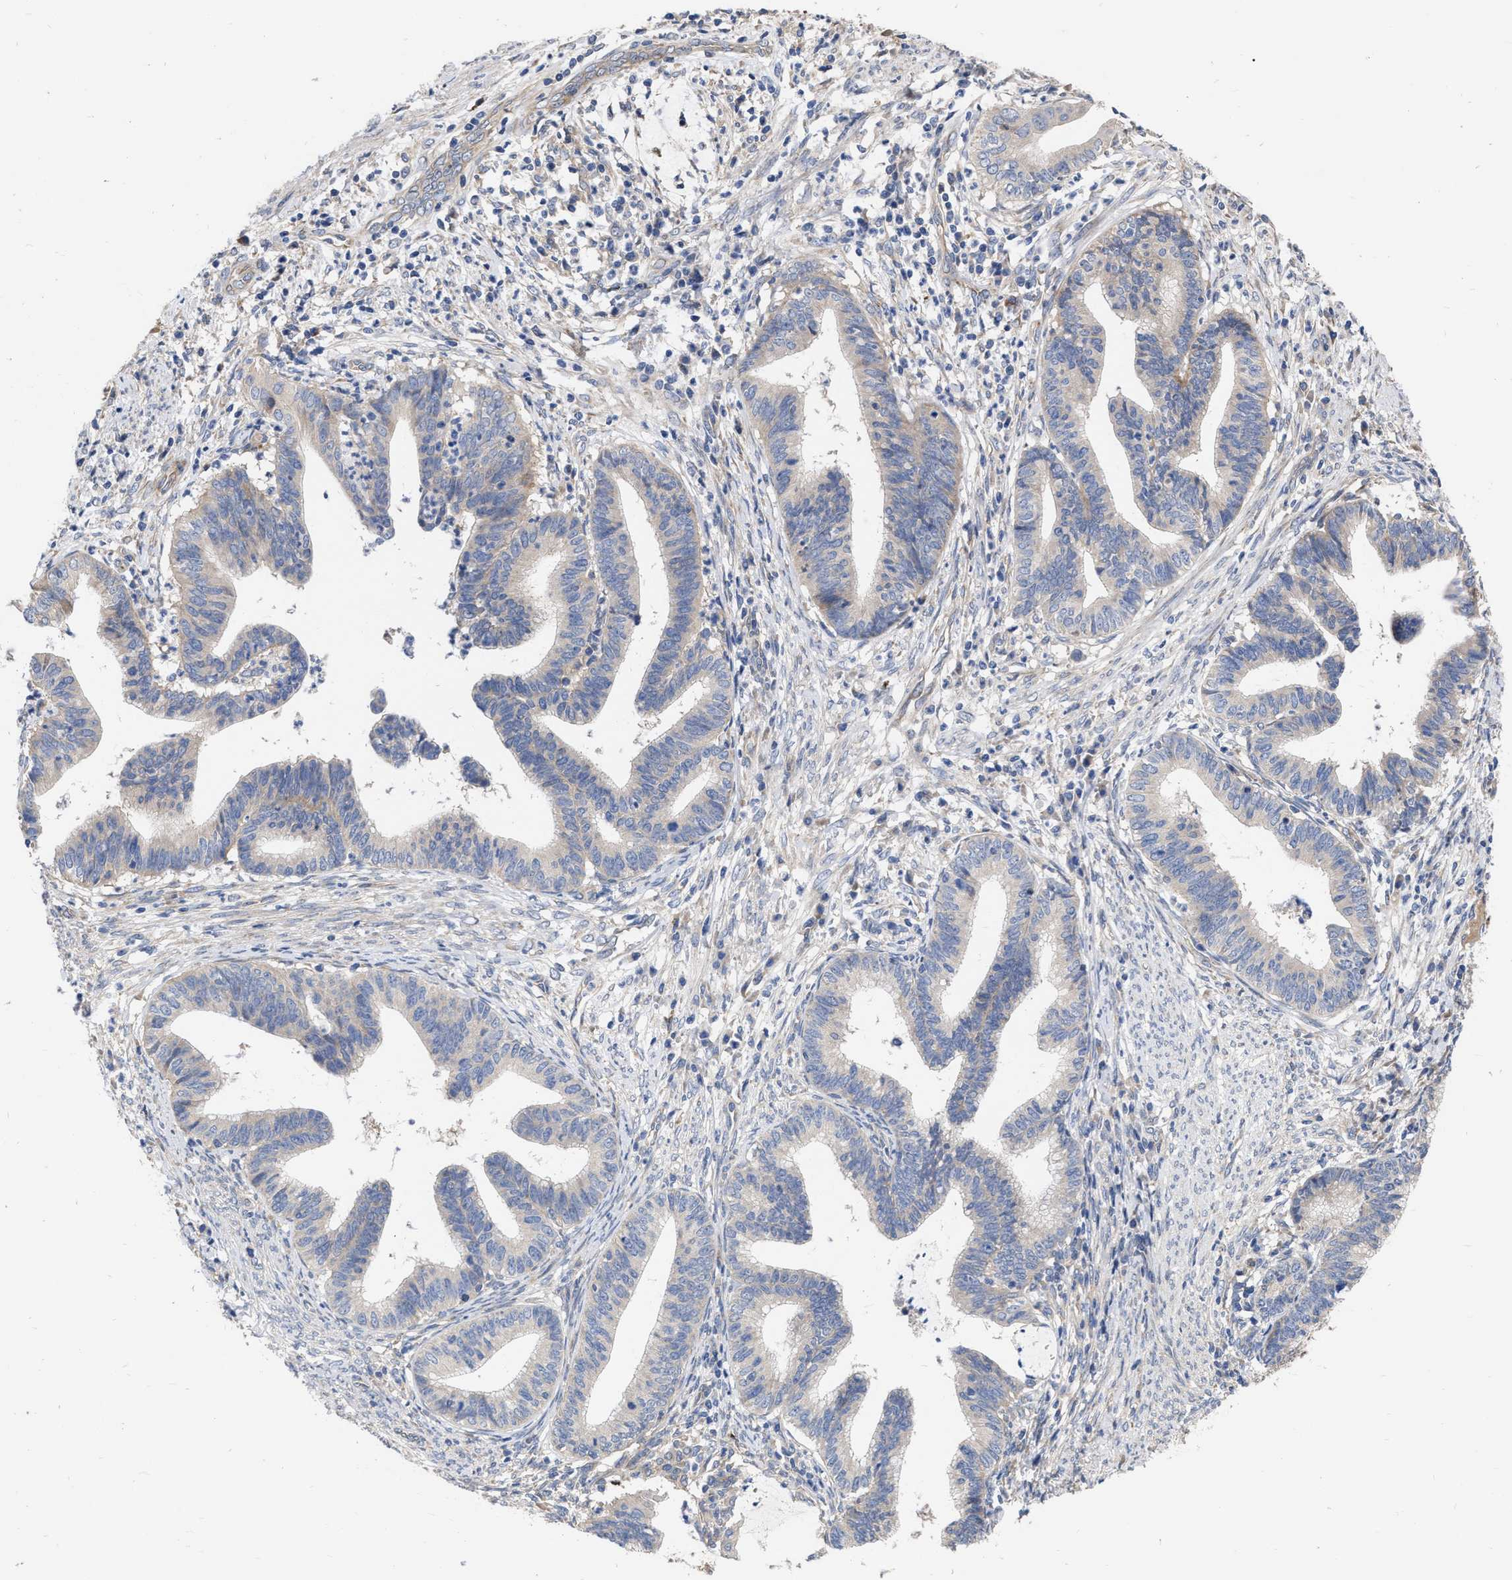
{"staining": {"intensity": "negative", "quantity": "none", "location": "none"}, "tissue": "cervical cancer", "cell_type": "Tumor cells", "image_type": "cancer", "snomed": [{"axis": "morphology", "description": "Adenocarcinoma, NOS"}, {"axis": "topography", "description": "Cervix"}], "caption": "Tumor cells are negative for brown protein staining in cervical adenocarcinoma.", "gene": "MLST8", "patient": {"sex": "female", "age": 36}}